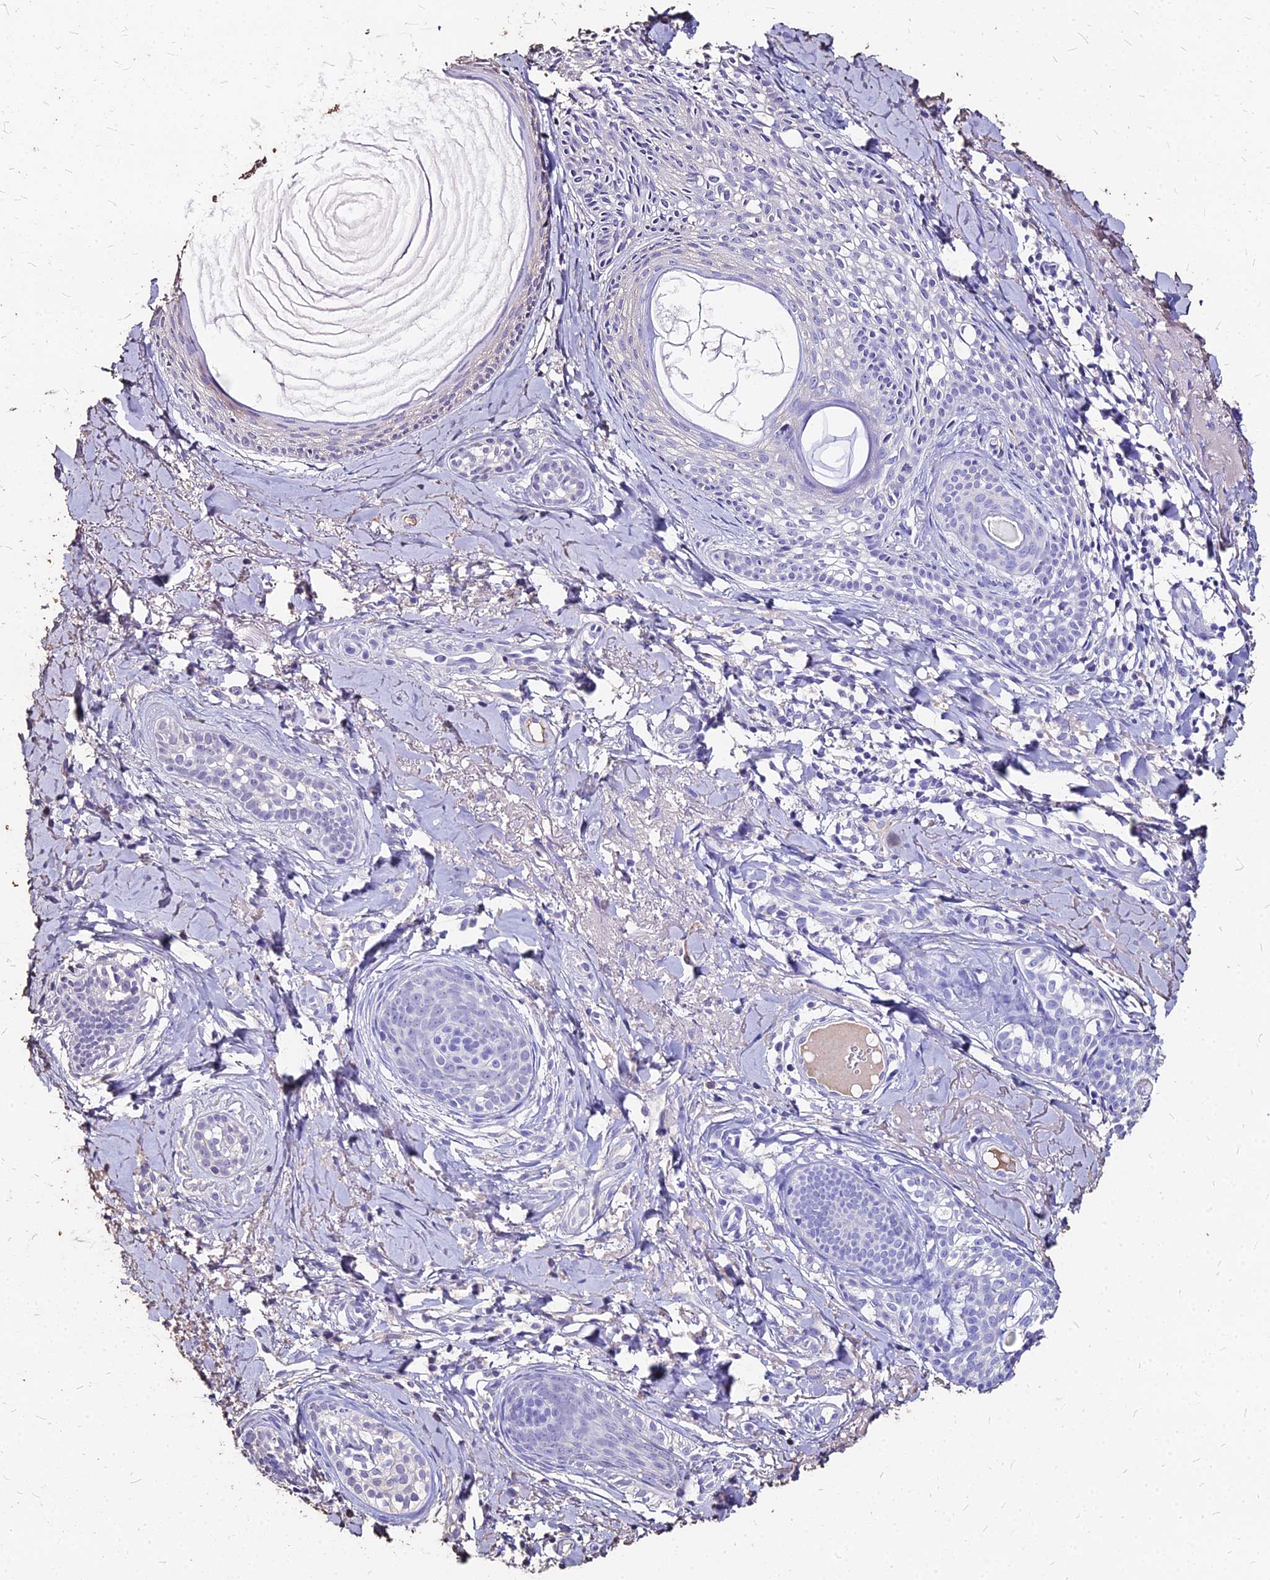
{"staining": {"intensity": "negative", "quantity": "none", "location": "none"}, "tissue": "skin cancer", "cell_type": "Tumor cells", "image_type": "cancer", "snomed": [{"axis": "morphology", "description": "Basal cell carcinoma"}, {"axis": "topography", "description": "Skin"}], "caption": "Immunohistochemical staining of skin basal cell carcinoma reveals no significant staining in tumor cells.", "gene": "NME5", "patient": {"sex": "female", "age": 76}}